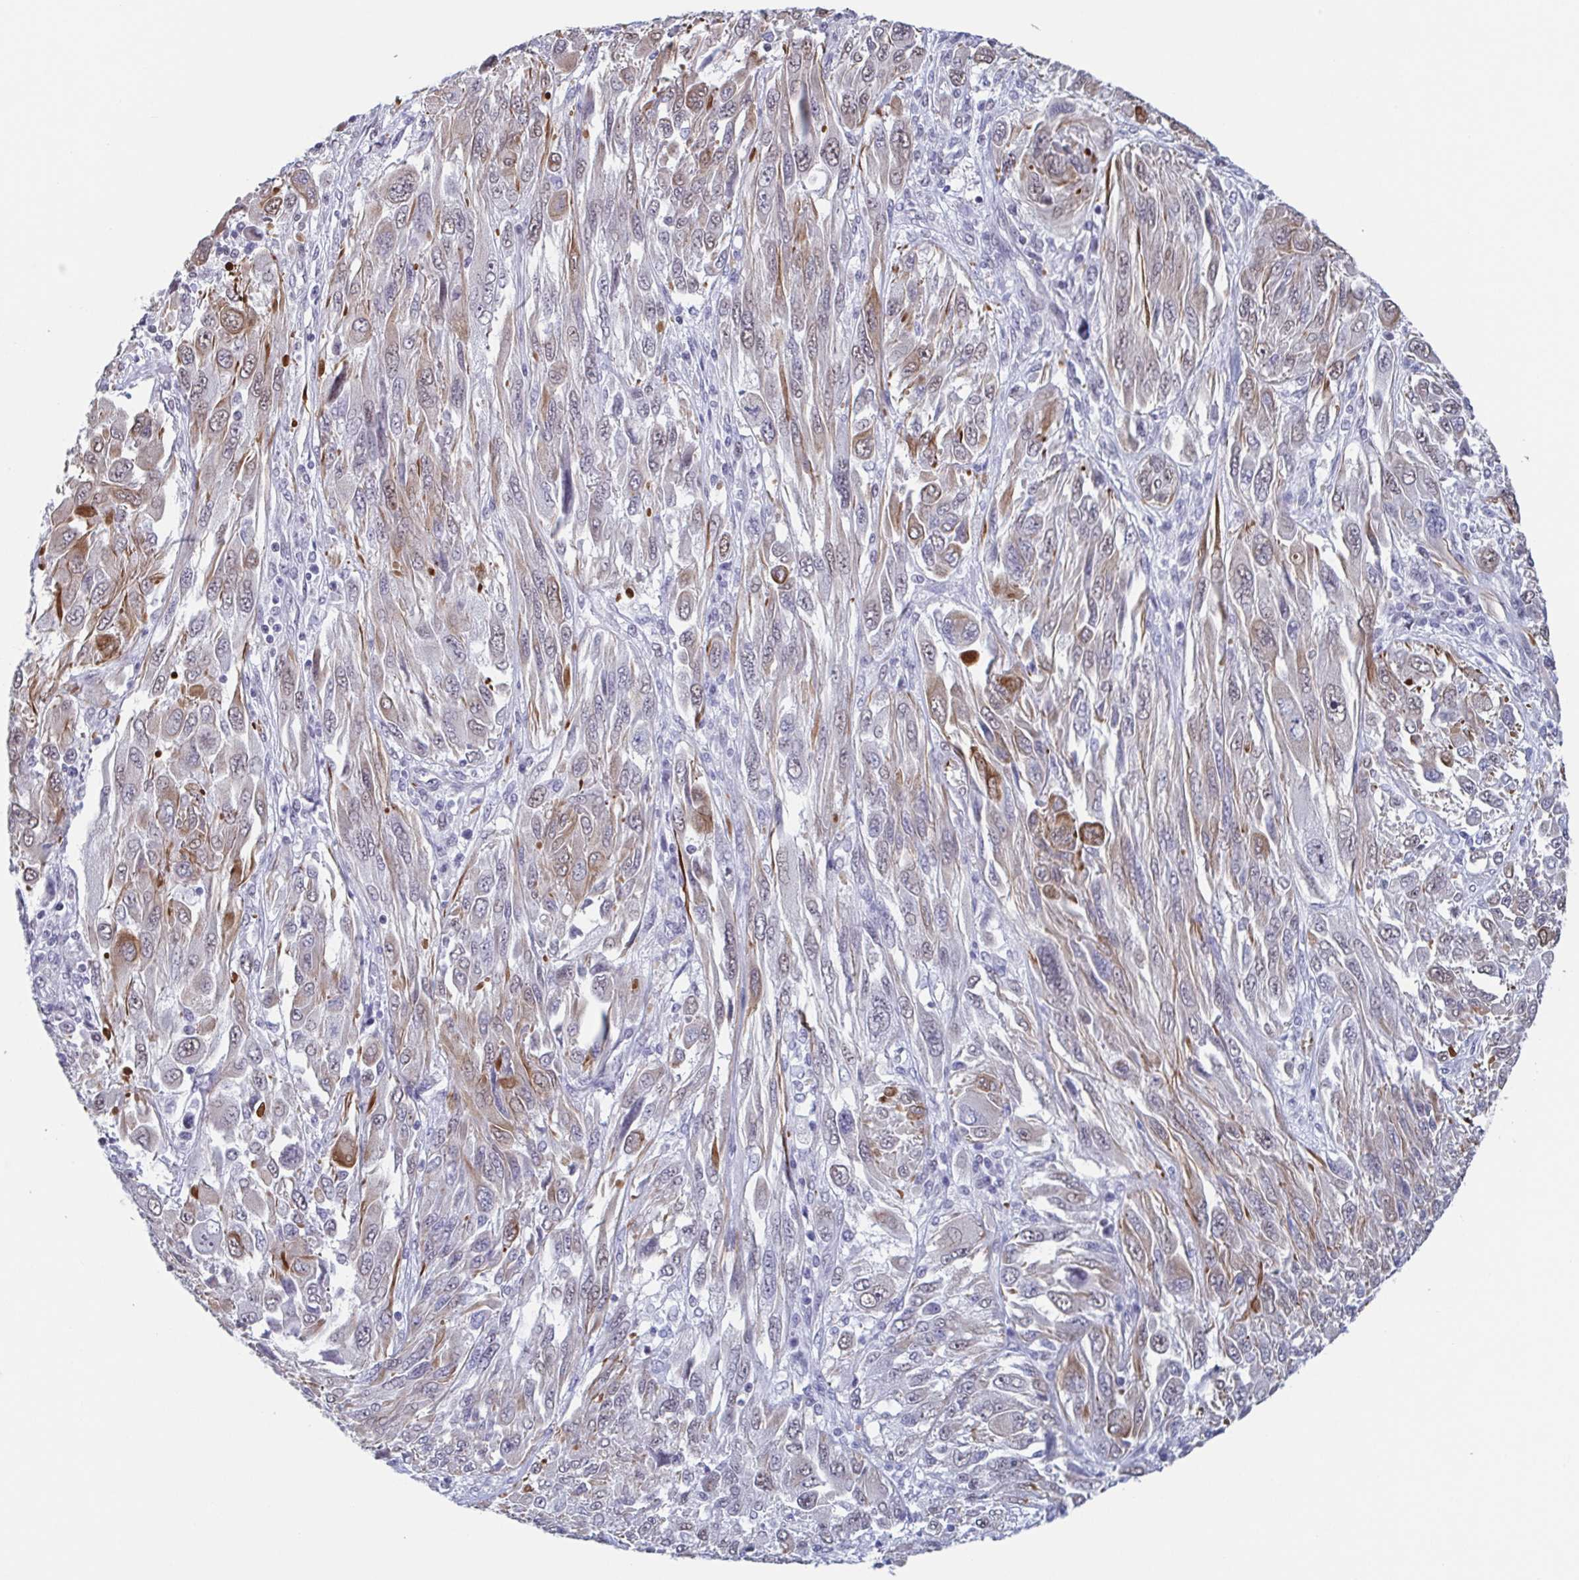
{"staining": {"intensity": "weak", "quantity": "25%-75%", "location": "cytoplasmic/membranous"}, "tissue": "melanoma", "cell_type": "Tumor cells", "image_type": "cancer", "snomed": [{"axis": "morphology", "description": "Malignant melanoma, NOS"}, {"axis": "topography", "description": "Skin"}], "caption": "Protein analysis of malignant melanoma tissue exhibits weak cytoplasmic/membranous staining in approximately 25%-75% of tumor cells.", "gene": "TMEM92", "patient": {"sex": "female", "age": 91}}